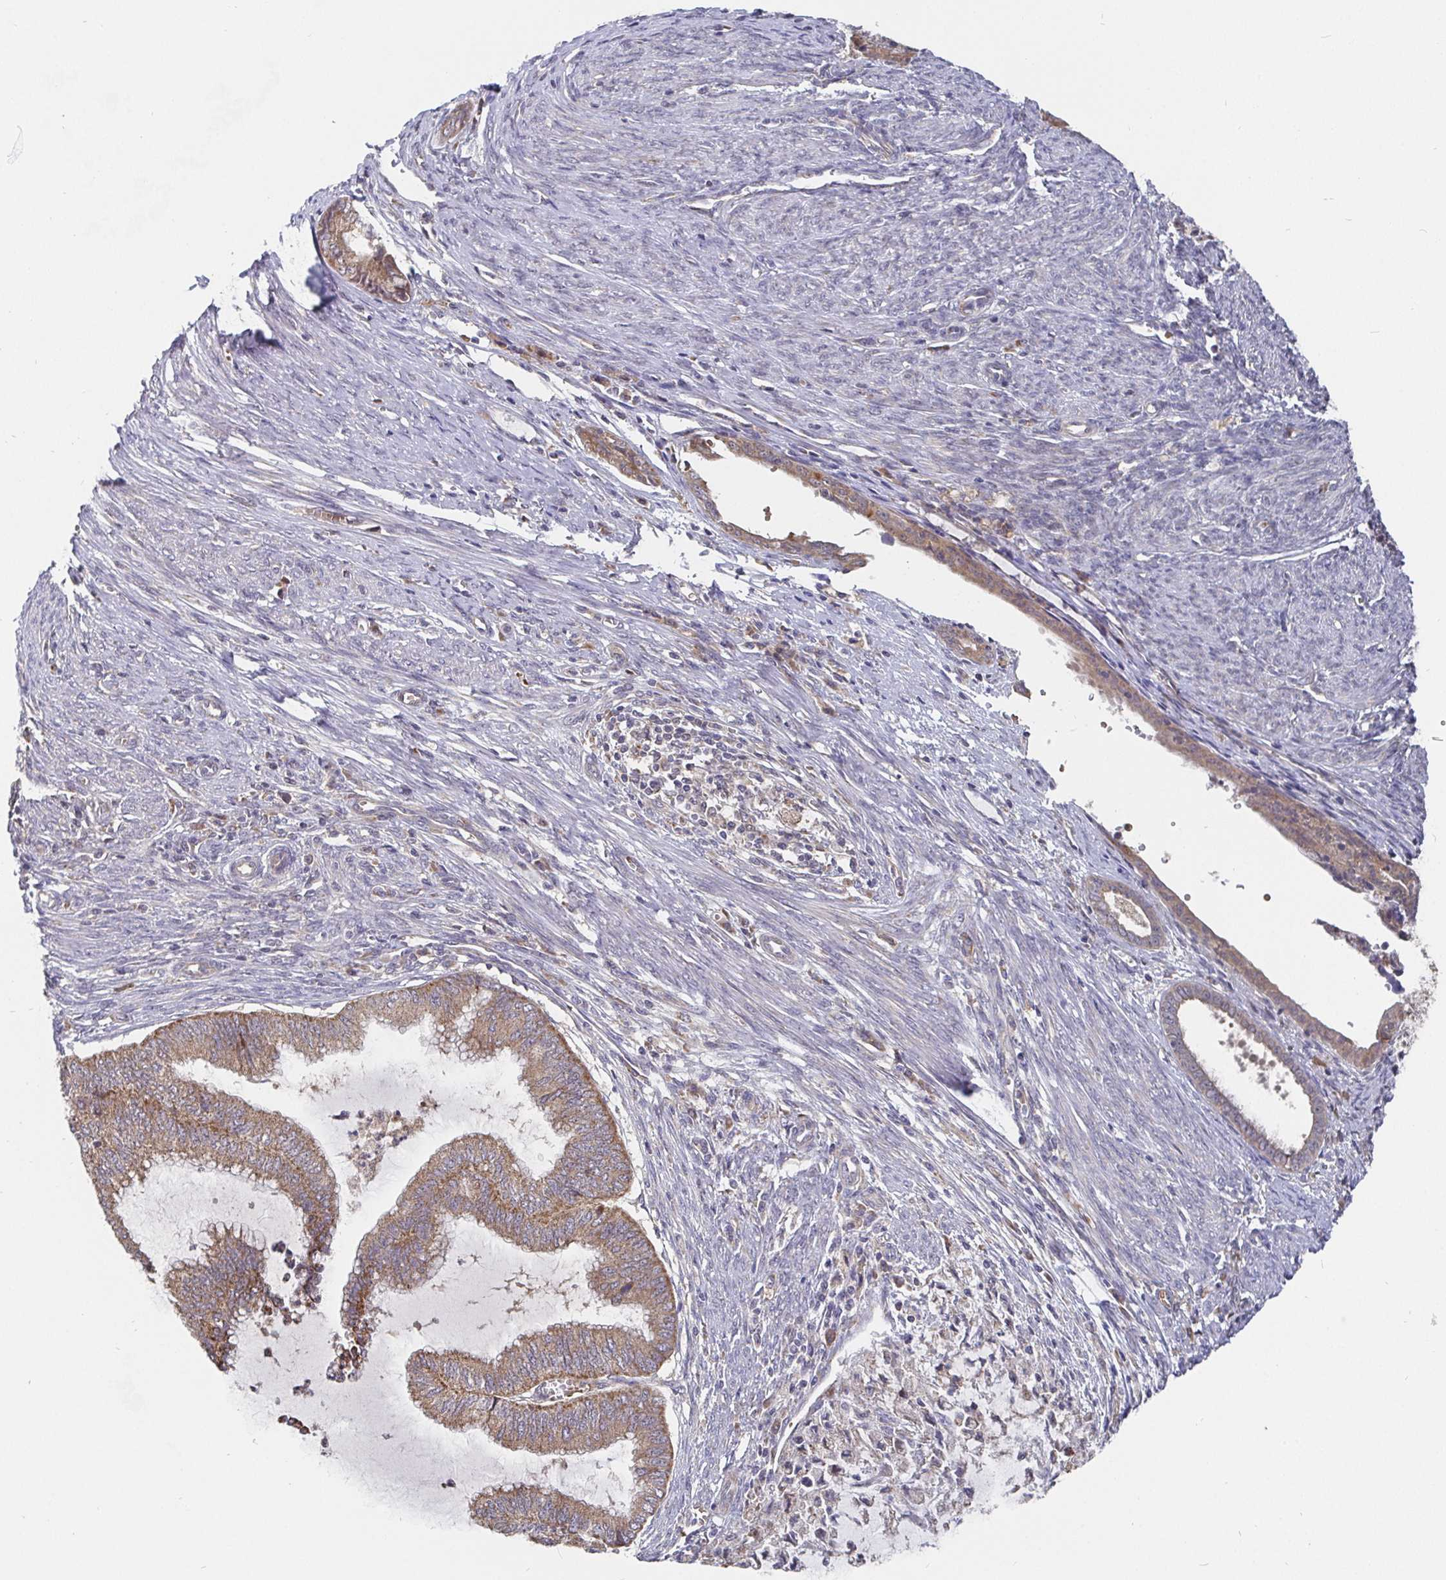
{"staining": {"intensity": "moderate", "quantity": ">75%", "location": "cytoplasmic/membranous"}, "tissue": "endometrial cancer", "cell_type": "Tumor cells", "image_type": "cancer", "snomed": [{"axis": "morphology", "description": "Adenocarcinoma, NOS"}, {"axis": "topography", "description": "Endometrium"}], "caption": "Moderate cytoplasmic/membranous protein positivity is present in approximately >75% of tumor cells in adenocarcinoma (endometrial).", "gene": "PDF", "patient": {"sex": "female", "age": 79}}